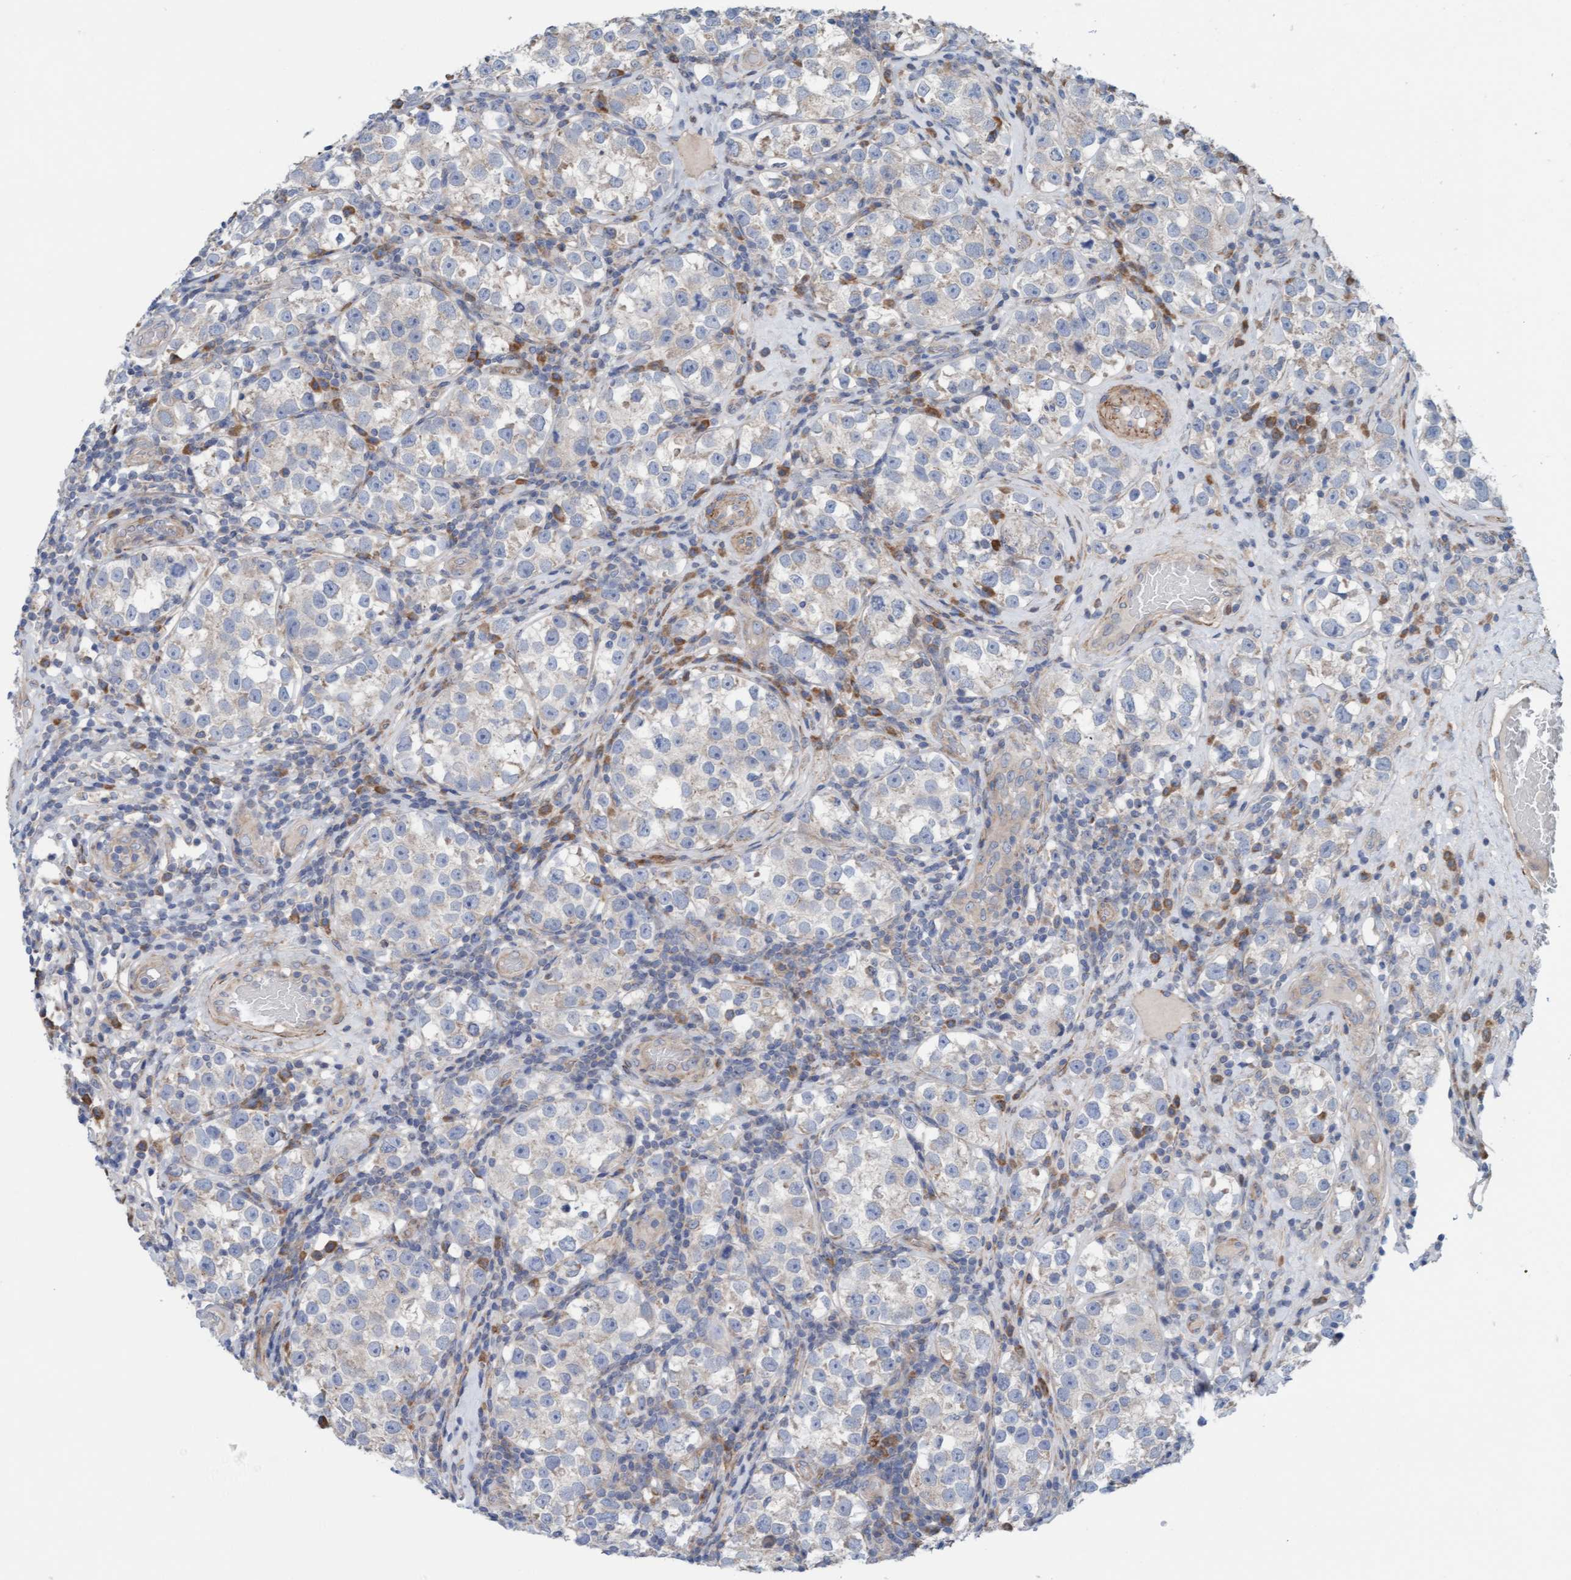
{"staining": {"intensity": "negative", "quantity": "none", "location": "none"}, "tissue": "testis cancer", "cell_type": "Tumor cells", "image_type": "cancer", "snomed": [{"axis": "morphology", "description": "Normal tissue, NOS"}, {"axis": "morphology", "description": "Seminoma, NOS"}, {"axis": "topography", "description": "Testis"}], "caption": "A high-resolution photomicrograph shows immunohistochemistry (IHC) staining of seminoma (testis), which displays no significant staining in tumor cells.", "gene": "CDK5RAP3", "patient": {"sex": "male", "age": 43}}